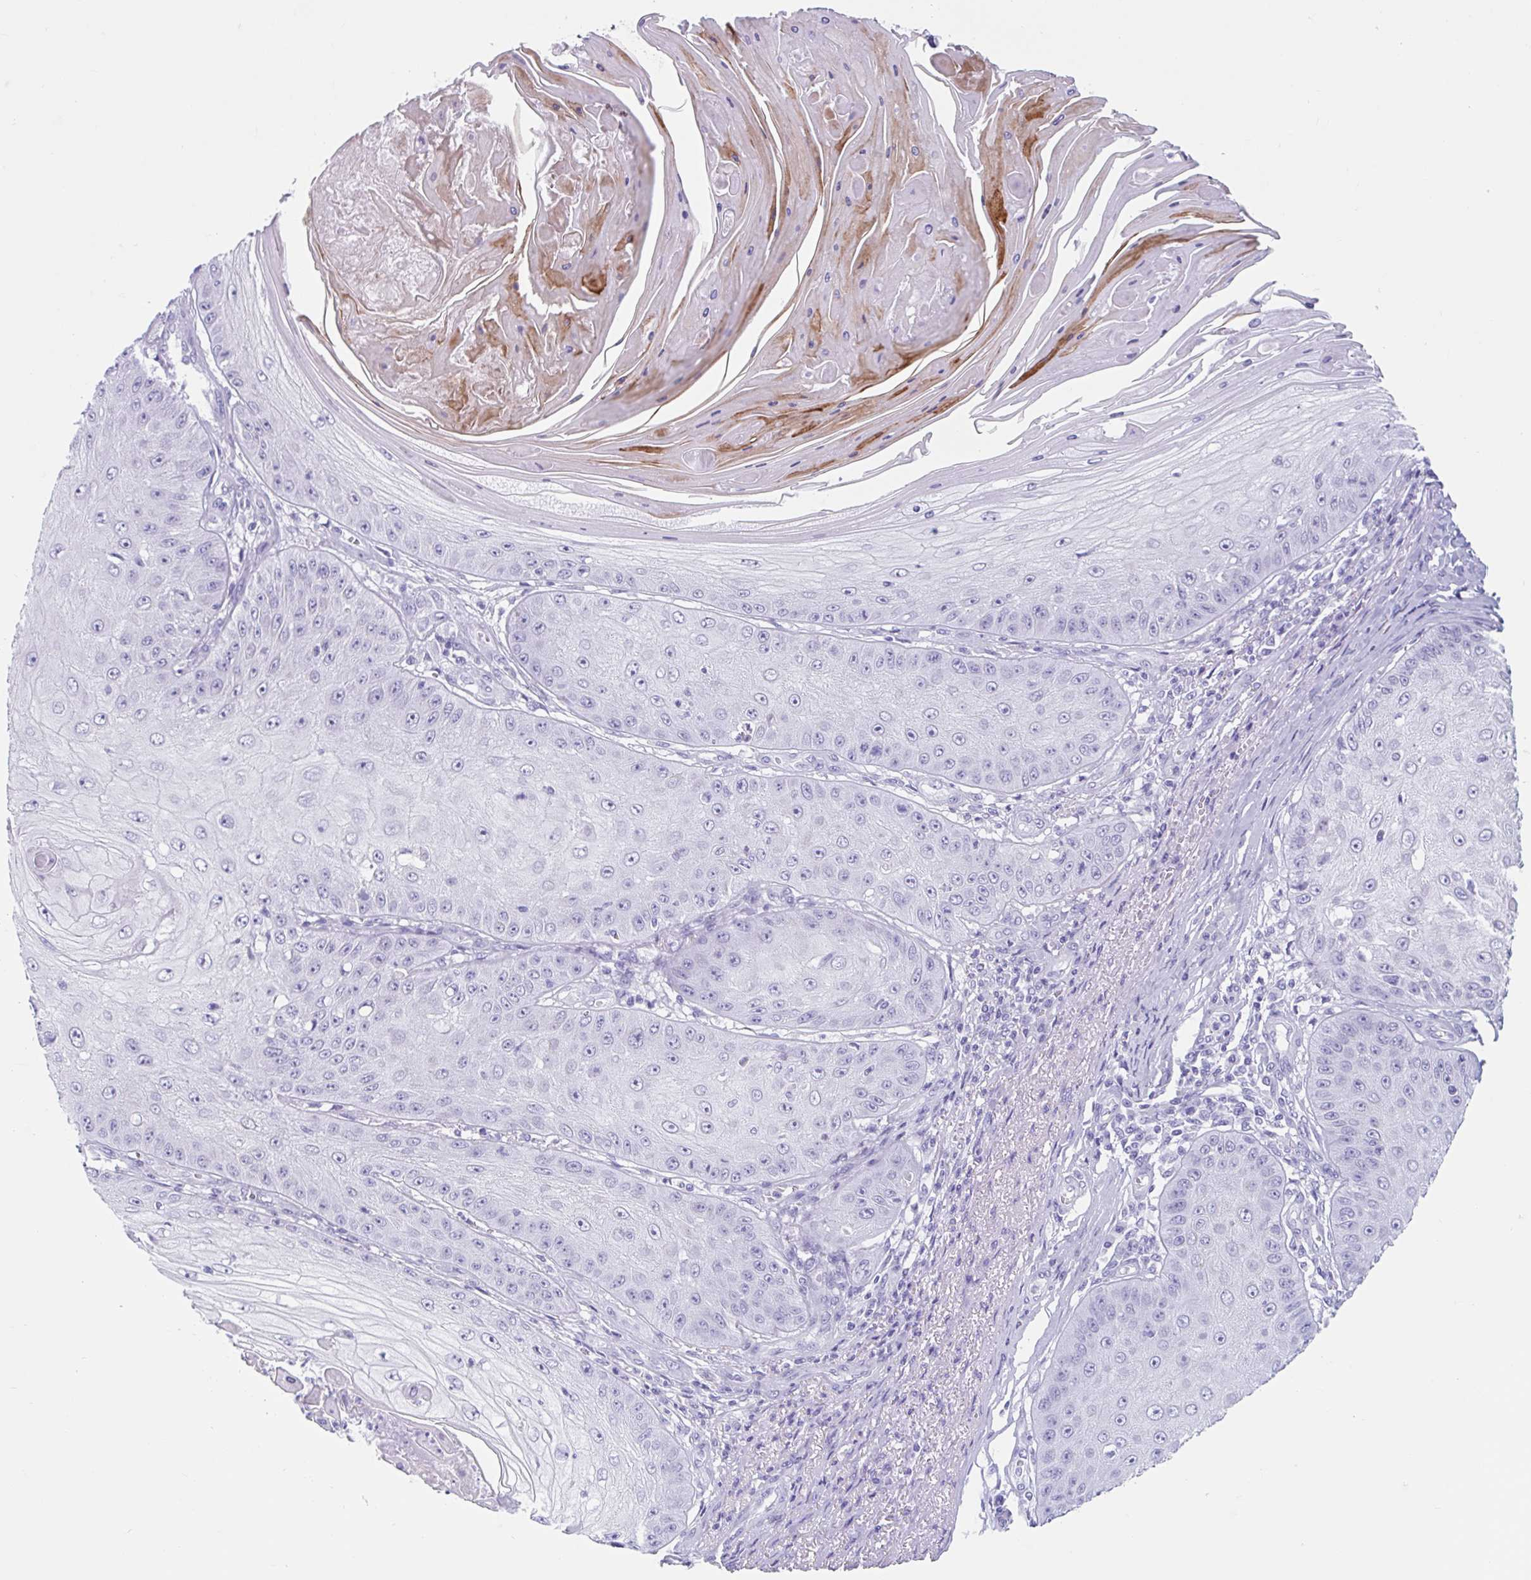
{"staining": {"intensity": "negative", "quantity": "none", "location": "none"}, "tissue": "skin cancer", "cell_type": "Tumor cells", "image_type": "cancer", "snomed": [{"axis": "morphology", "description": "Squamous cell carcinoma, NOS"}, {"axis": "topography", "description": "Skin"}], "caption": "DAB (3,3'-diaminobenzidine) immunohistochemical staining of skin squamous cell carcinoma exhibits no significant staining in tumor cells.", "gene": "CPTP", "patient": {"sex": "male", "age": 70}}